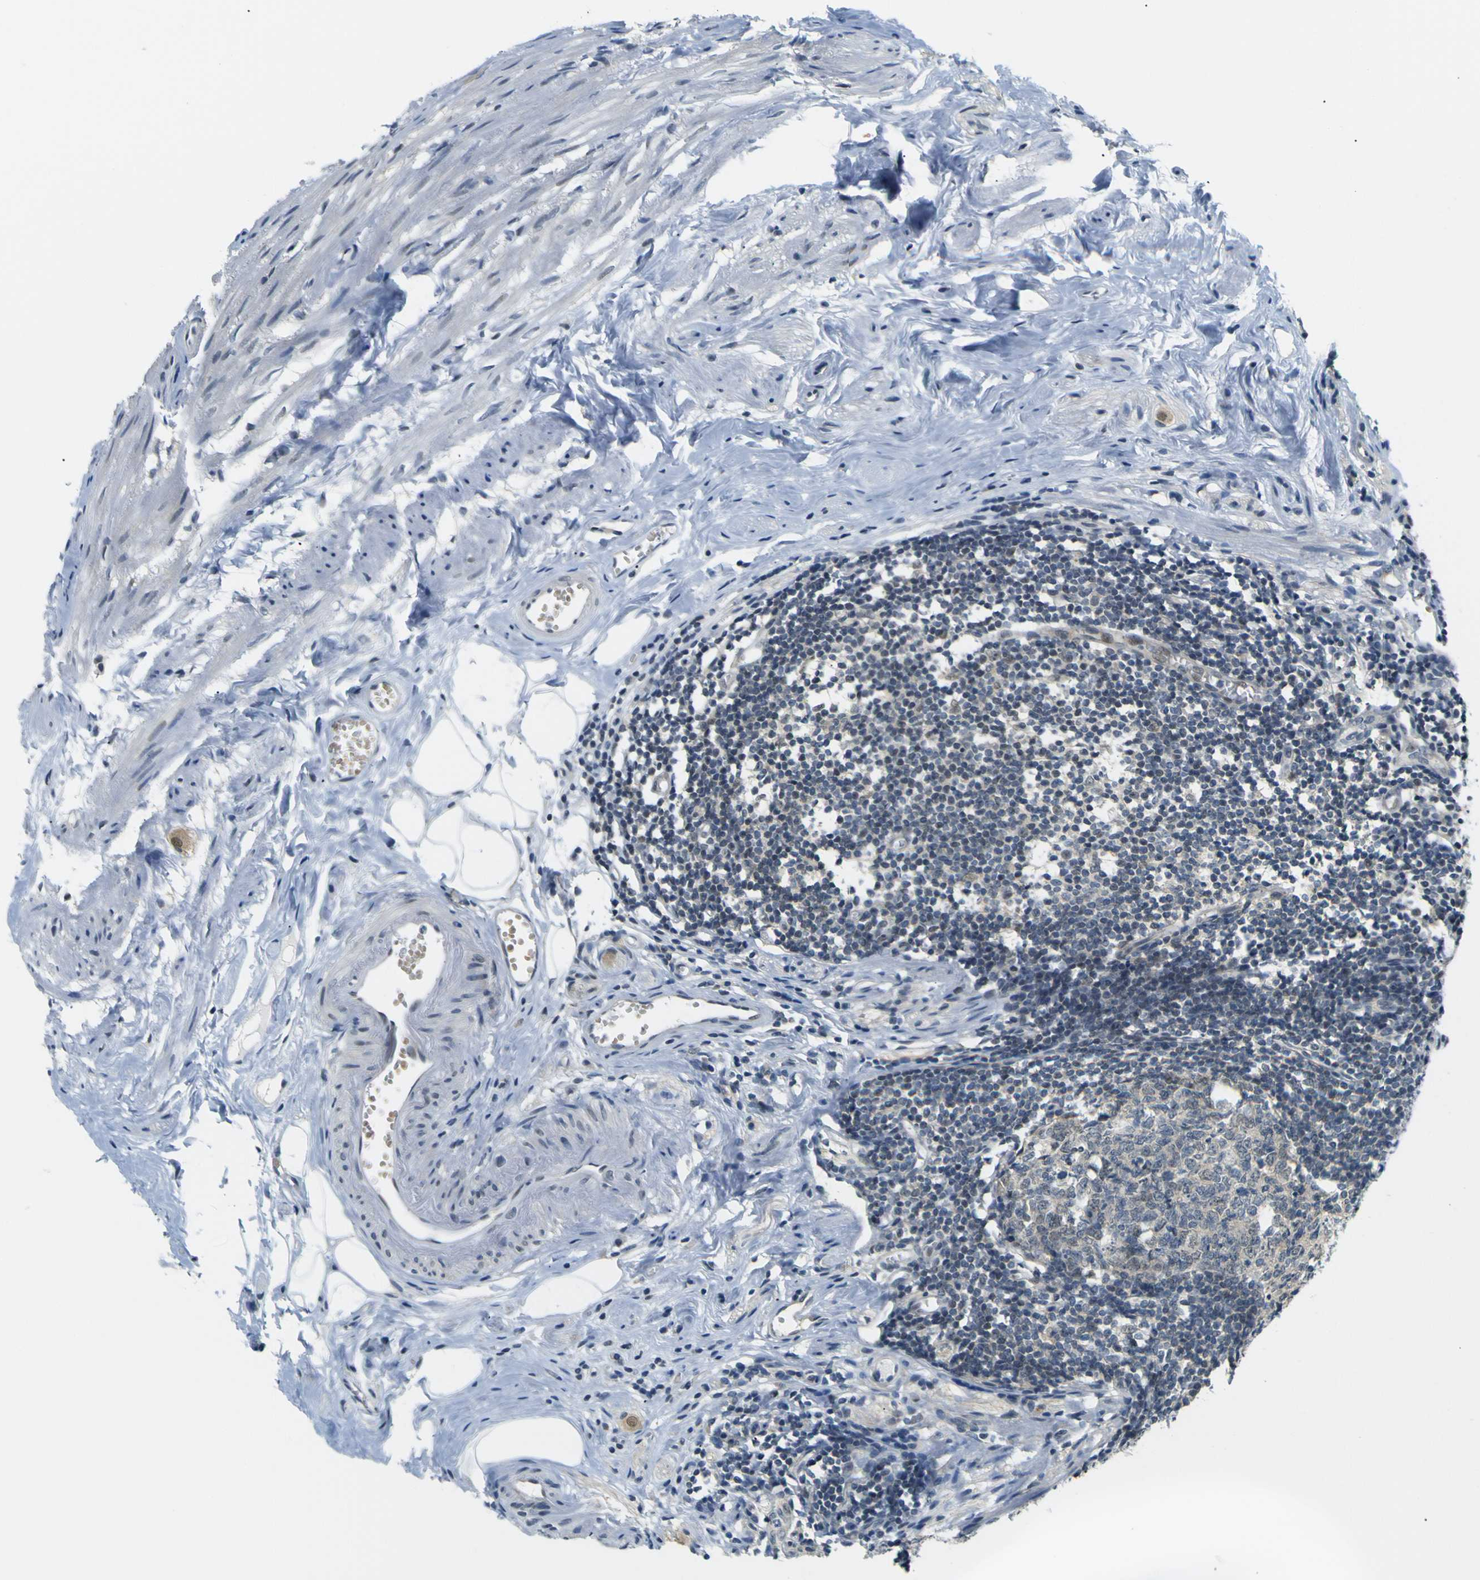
{"staining": {"intensity": "weak", "quantity": "<25%", "location": "cytoplasmic/membranous,nuclear"}, "tissue": "appendix", "cell_type": "Glandular cells", "image_type": "normal", "snomed": [{"axis": "morphology", "description": "Normal tissue, NOS"}, {"axis": "topography", "description": "Appendix"}], "caption": "IHC of benign human appendix shows no staining in glandular cells.", "gene": "SKP1", "patient": {"sex": "female", "age": 77}}